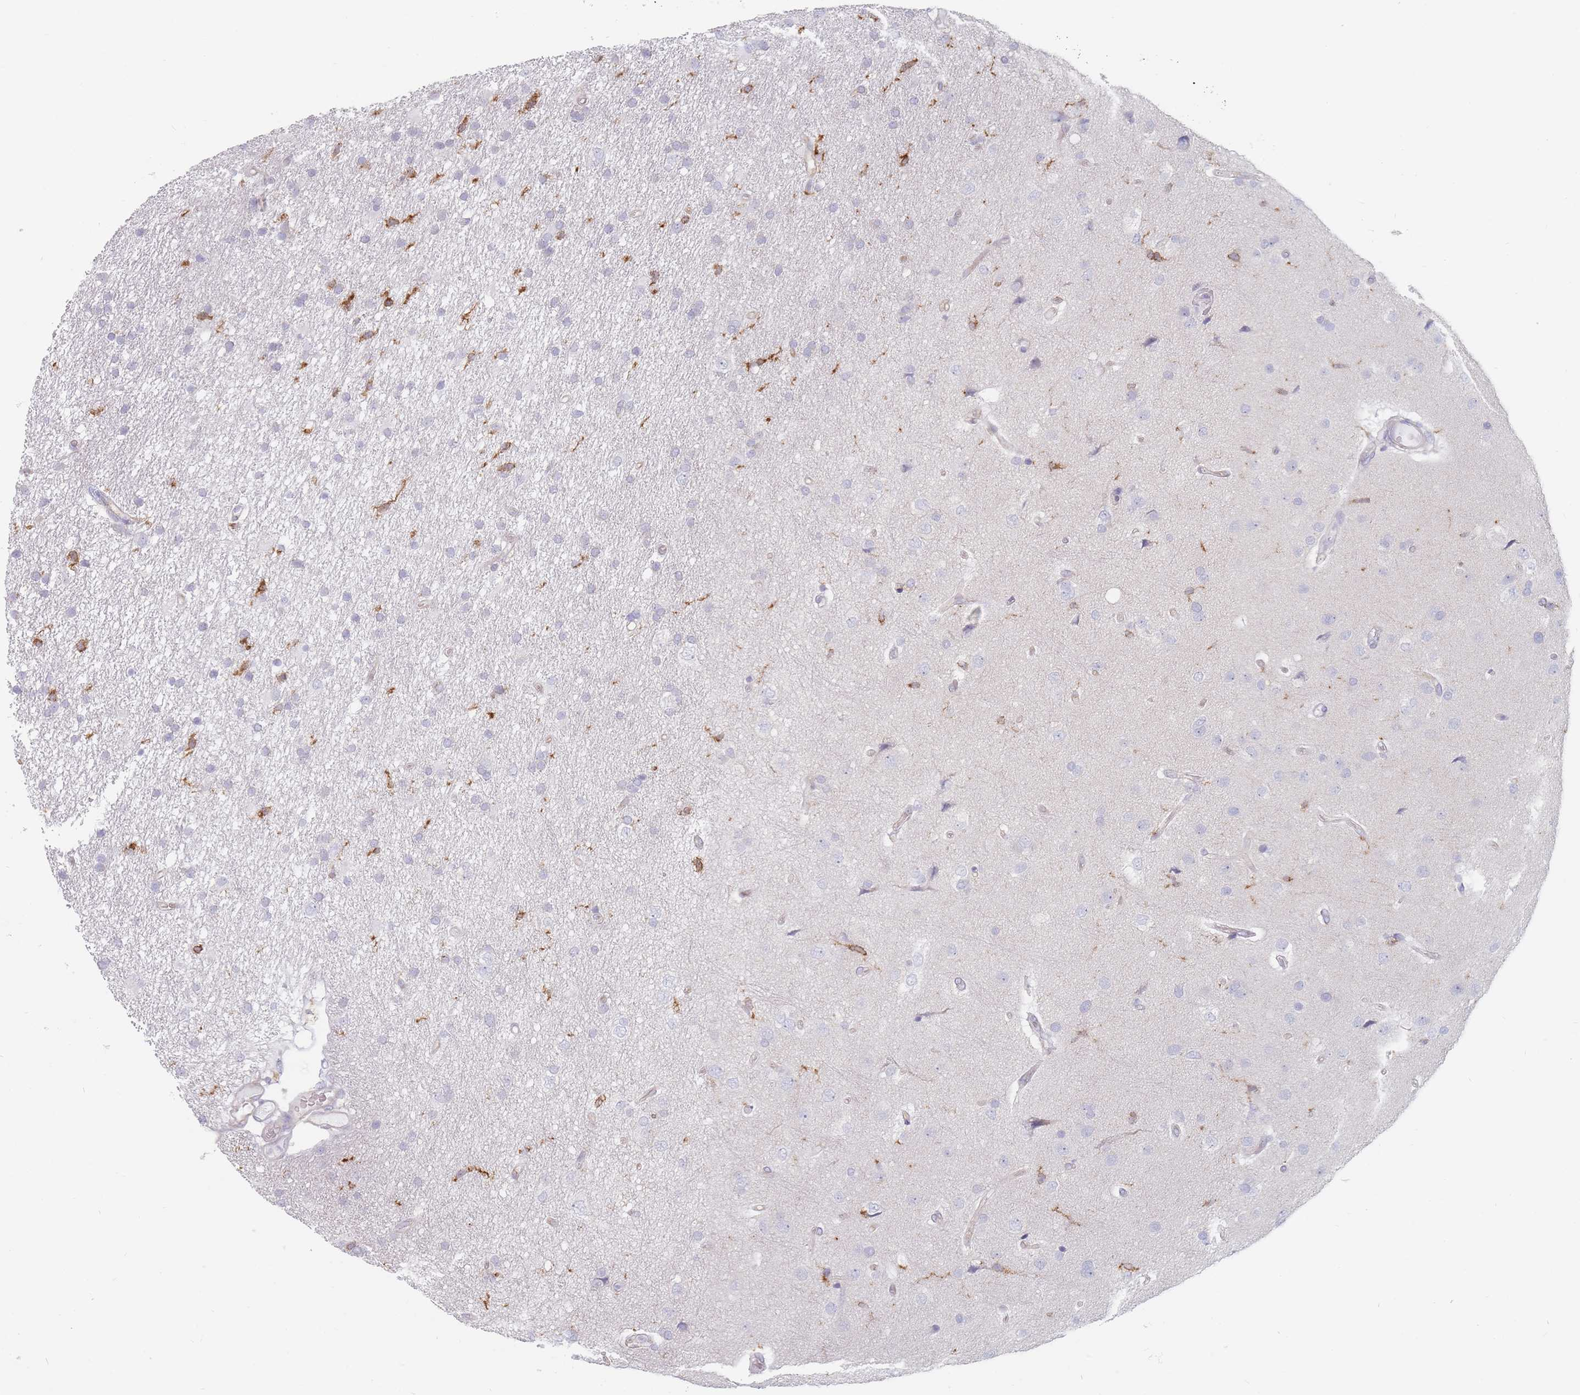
{"staining": {"intensity": "moderate", "quantity": "<25%", "location": "cytoplasmic/membranous"}, "tissue": "glioma", "cell_type": "Tumor cells", "image_type": "cancer", "snomed": [{"axis": "morphology", "description": "Glioma, malignant, High grade"}, {"axis": "topography", "description": "Brain"}], "caption": "Protein positivity by immunohistochemistry exhibits moderate cytoplasmic/membranous expression in approximately <25% of tumor cells in high-grade glioma (malignant).", "gene": "MAP1S", "patient": {"sex": "male", "age": 77}}